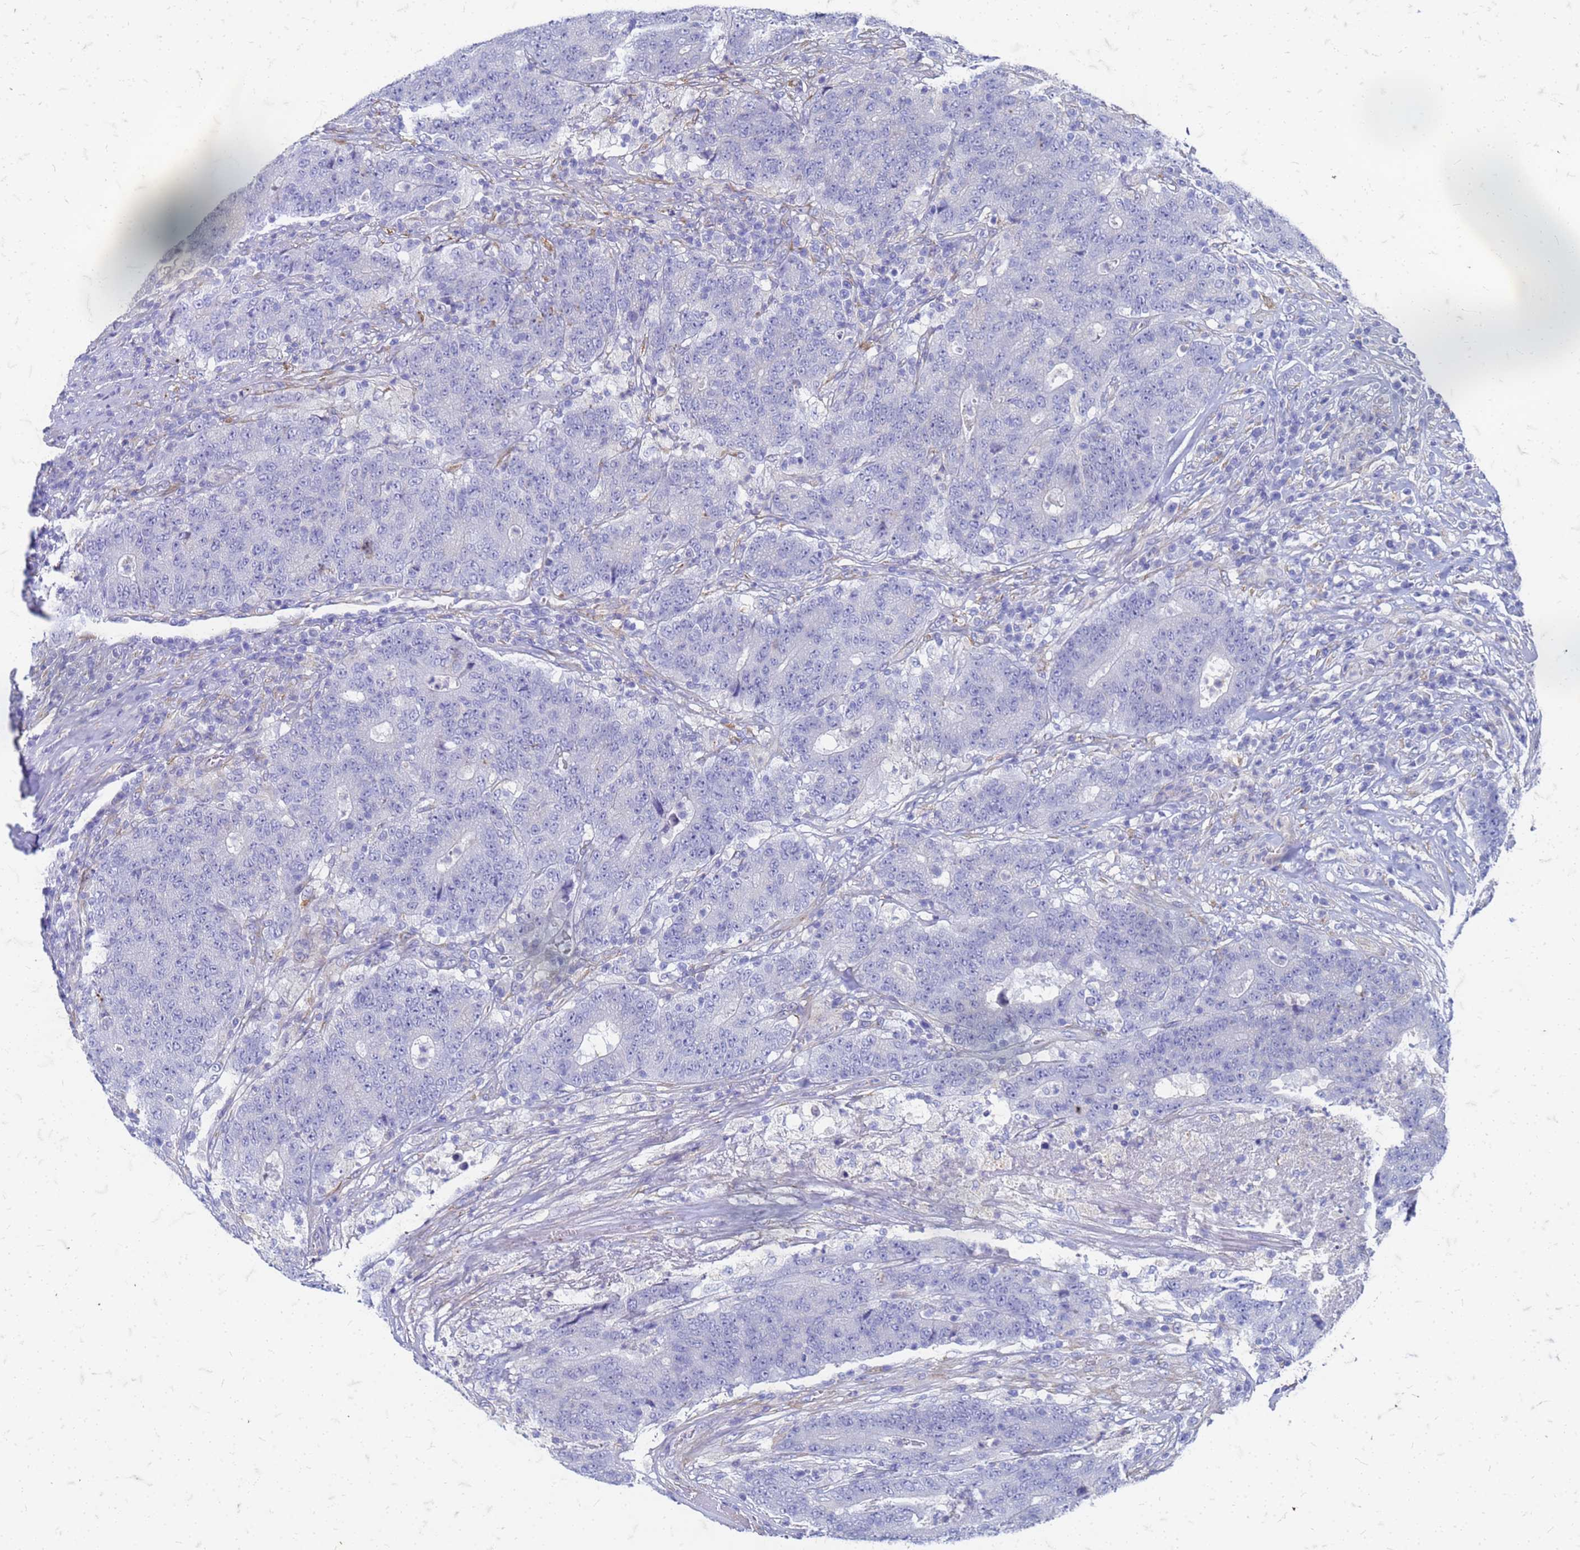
{"staining": {"intensity": "negative", "quantity": "none", "location": "none"}, "tissue": "colorectal cancer", "cell_type": "Tumor cells", "image_type": "cancer", "snomed": [{"axis": "morphology", "description": "Adenocarcinoma, NOS"}, {"axis": "topography", "description": "Colon"}], "caption": "Tumor cells are negative for brown protein staining in adenocarcinoma (colorectal). (DAB immunohistochemistry, high magnification).", "gene": "TRIM64B", "patient": {"sex": "female", "age": 75}}